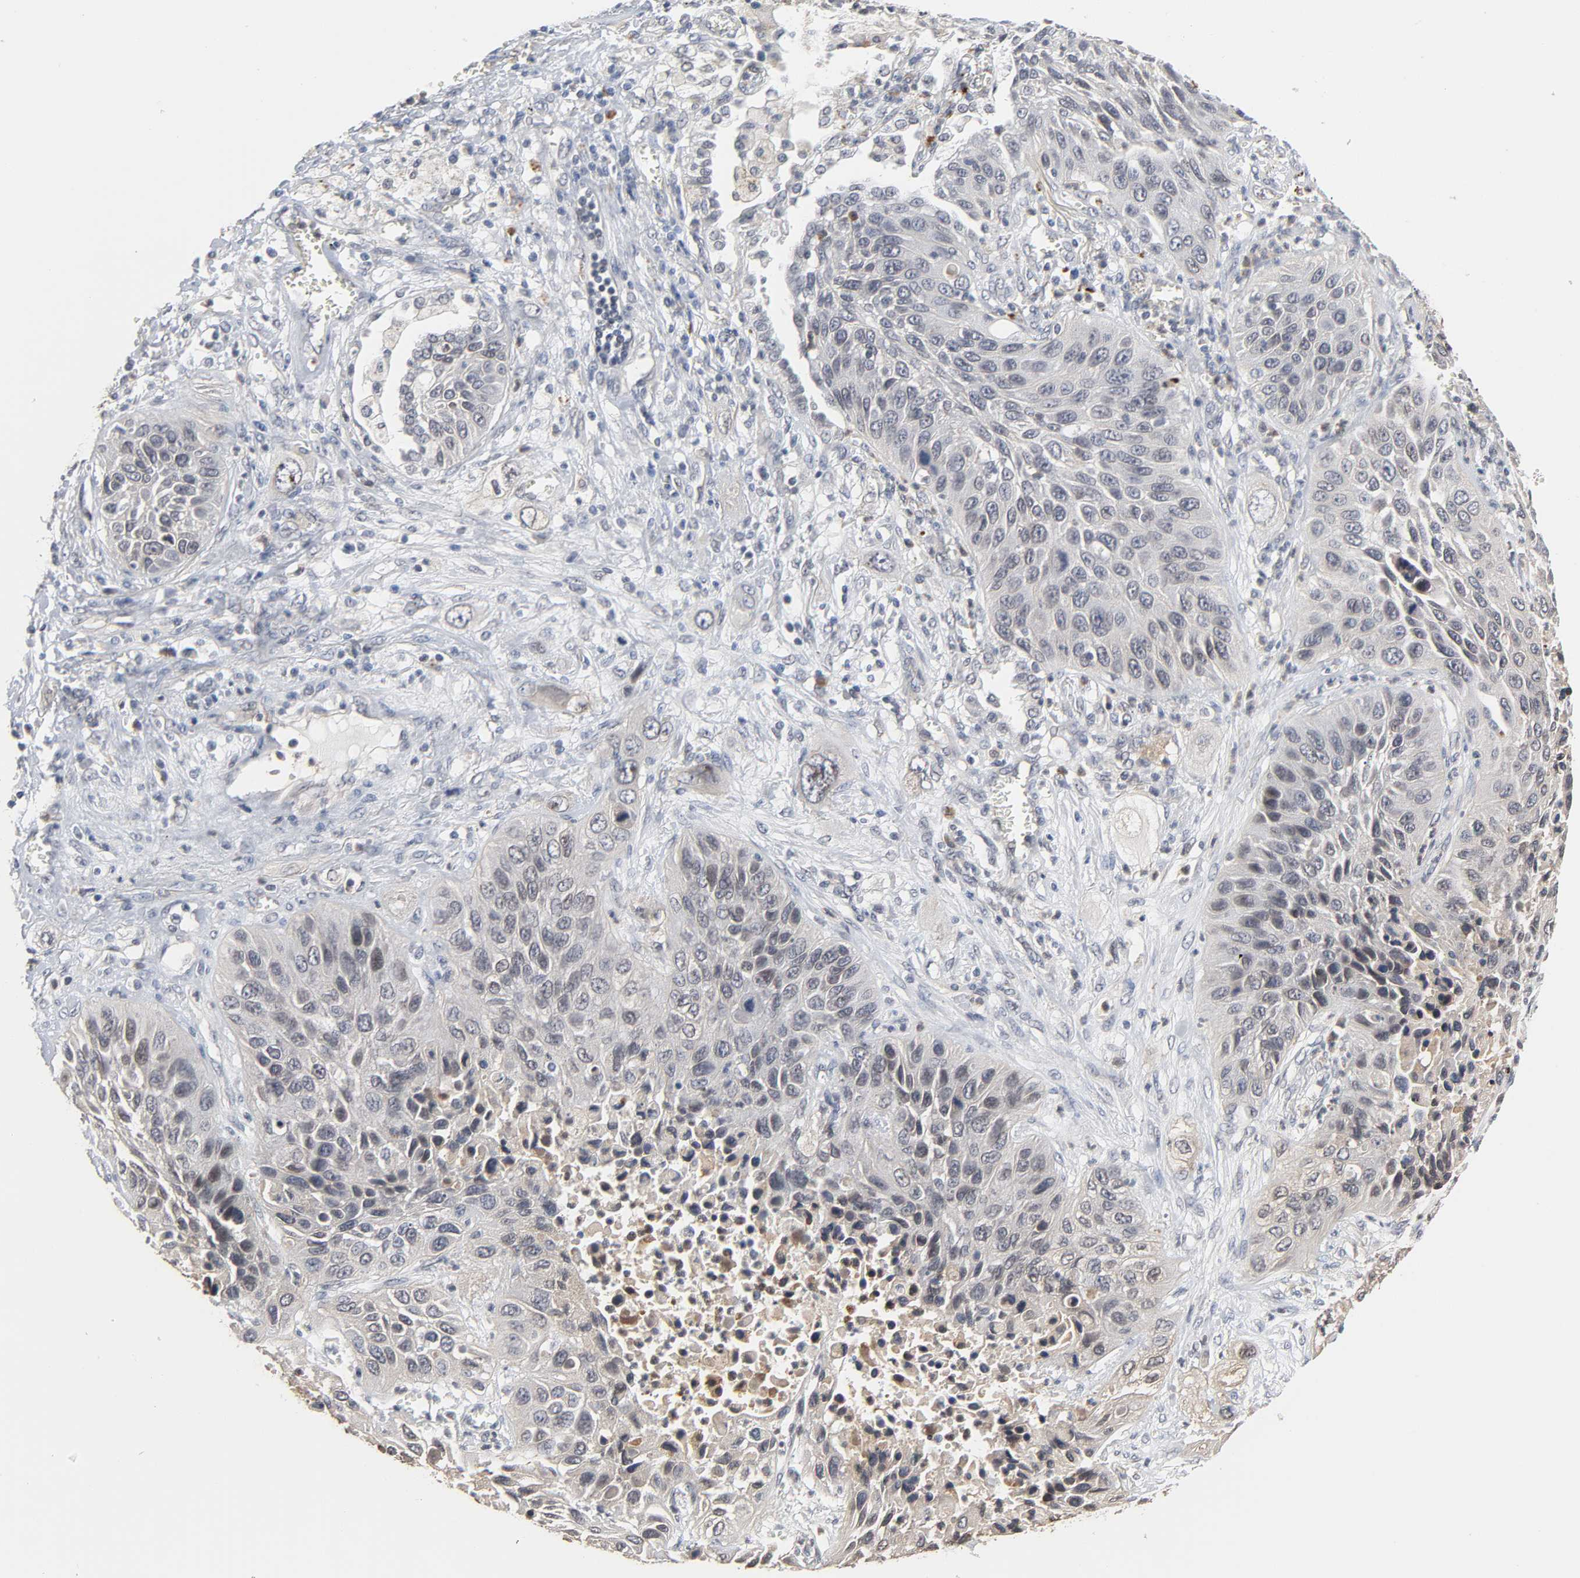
{"staining": {"intensity": "weak", "quantity": "<25%", "location": "cytoplasmic/membranous"}, "tissue": "lung cancer", "cell_type": "Tumor cells", "image_type": "cancer", "snomed": [{"axis": "morphology", "description": "Squamous cell carcinoma, NOS"}, {"axis": "topography", "description": "Lung"}], "caption": "DAB (3,3'-diaminobenzidine) immunohistochemical staining of squamous cell carcinoma (lung) reveals no significant staining in tumor cells.", "gene": "CCDC175", "patient": {"sex": "female", "age": 76}}